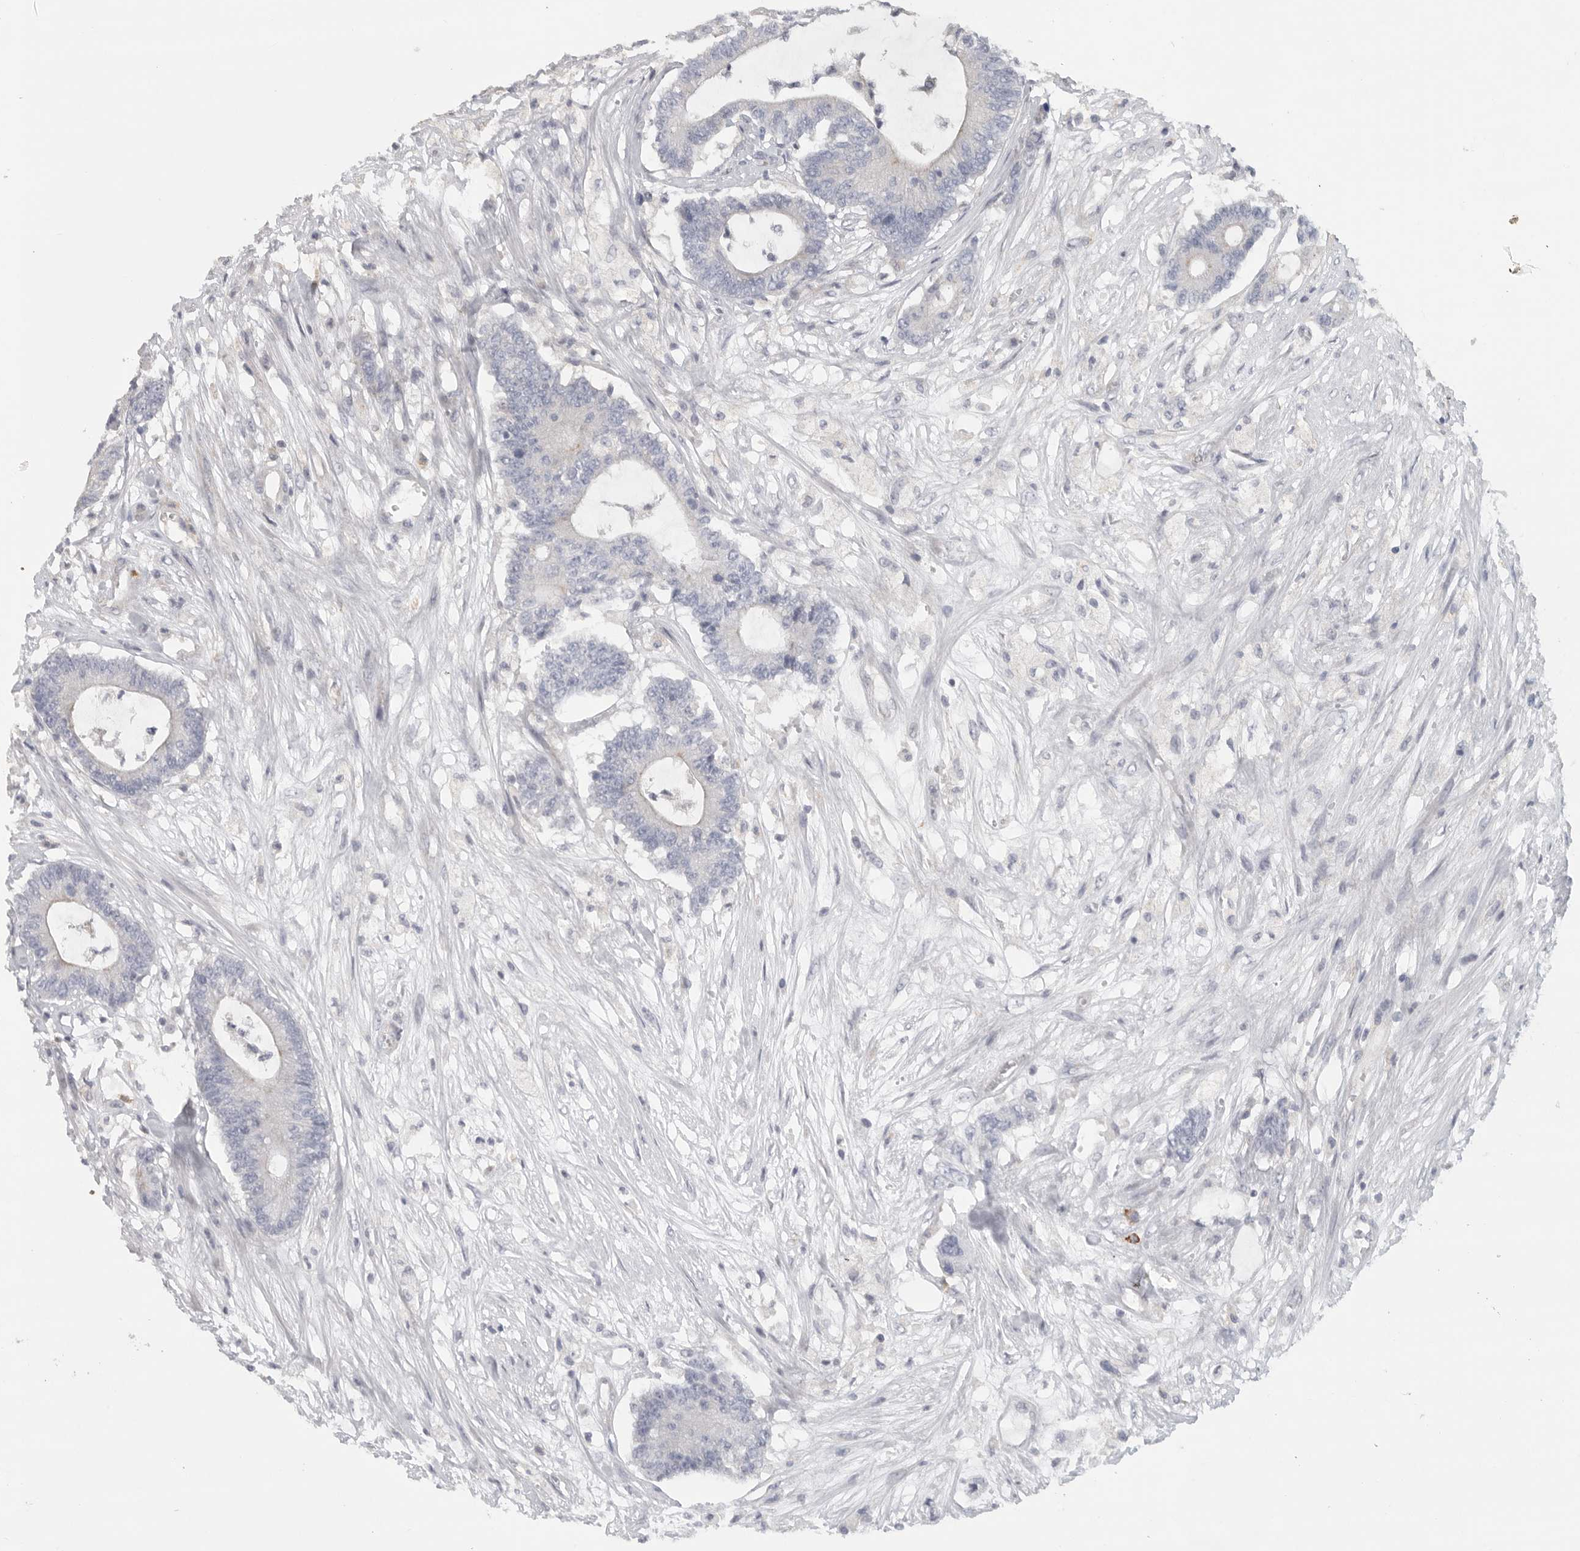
{"staining": {"intensity": "negative", "quantity": "none", "location": "none"}, "tissue": "colorectal cancer", "cell_type": "Tumor cells", "image_type": "cancer", "snomed": [{"axis": "morphology", "description": "Adenocarcinoma, NOS"}, {"axis": "topography", "description": "Colon"}], "caption": "The micrograph shows no staining of tumor cells in colorectal cancer (adenocarcinoma).", "gene": "TMEM69", "patient": {"sex": "female", "age": 84}}